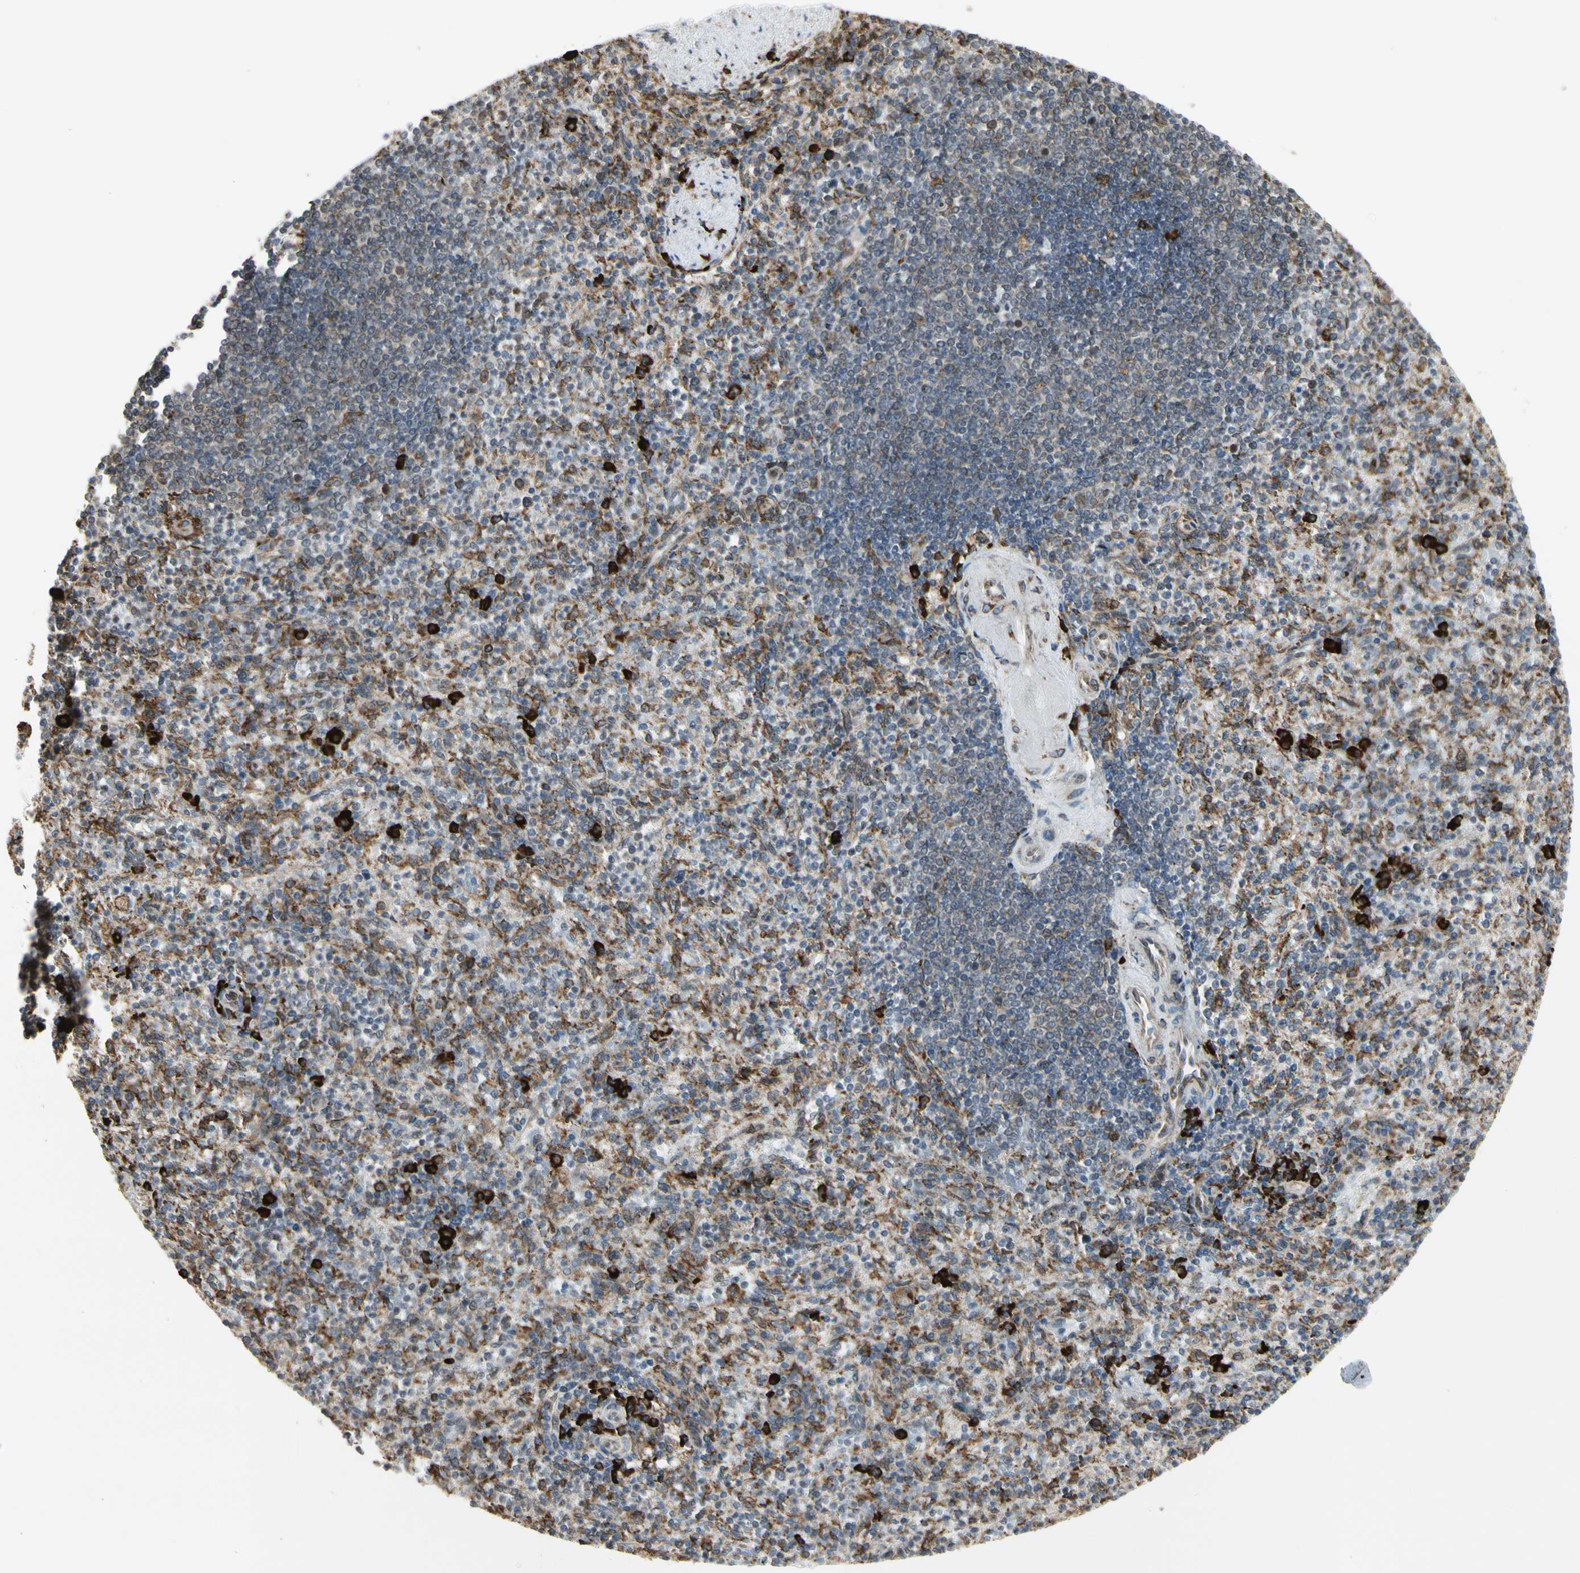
{"staining": {"intensity": "strong", "quantity": "<25%", "location": "cytoplasmic/membranous"}, "tissue": "spleen", "cell_type": "Cells in red pulp", "image_type": "normal", "snomed": [{"axis": "morphology", "description": "Normal tissue, NOS"}, {"axis": "topography", "description": "Spleen"}], "caption": "Benign spleen demonstrates strong cytoplasmic/membranous positivity in approximately <25% of cells in red pulp.", "gene": "HSP90B1", "patient": {"sex": "female", "age": 74}}